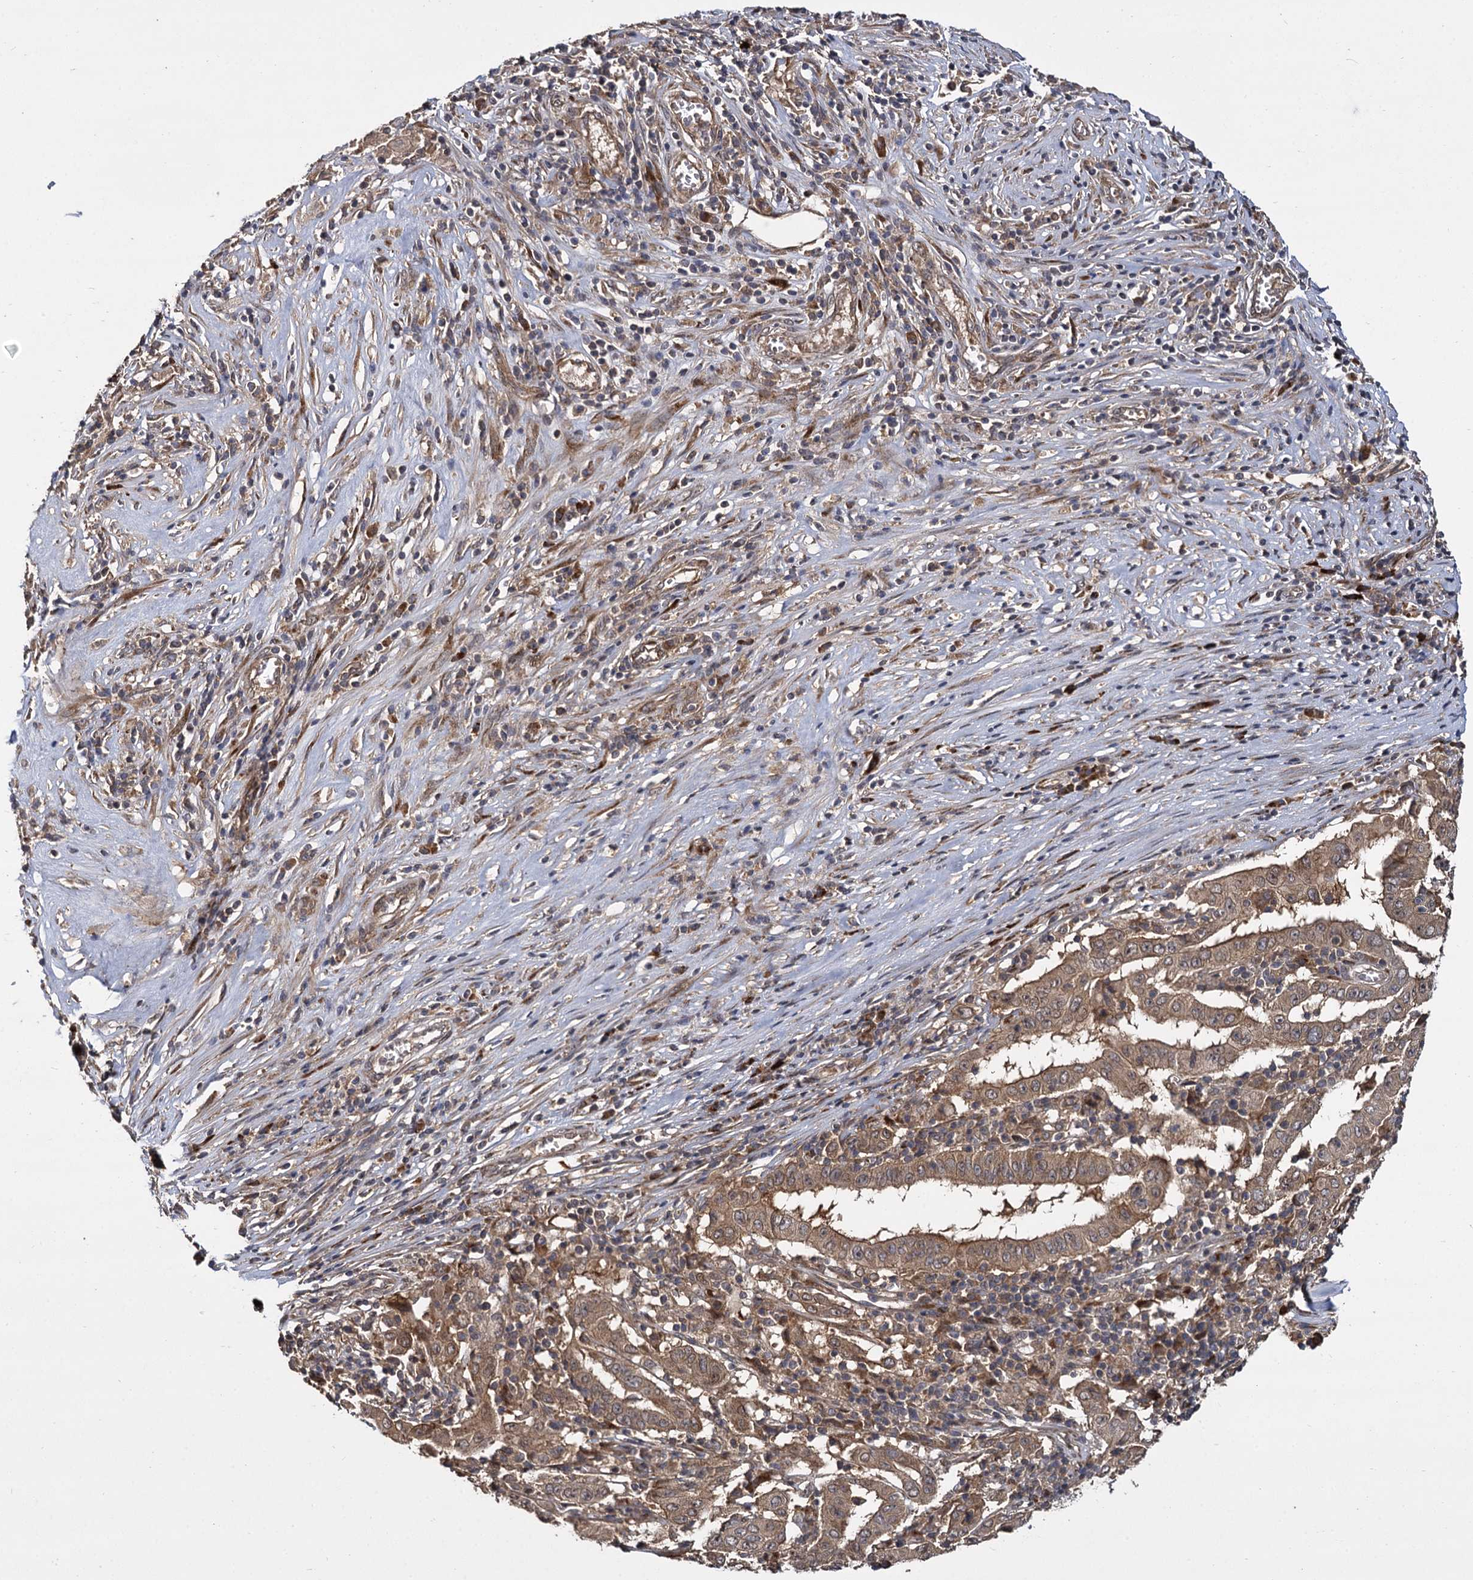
{"staining": {"intensity": "moderate", "quantity": ">75%", "location": "cytoplasmic/membranous"}, "tissue": "pancreatic cancer", "cell_type": "Tumor cells", "image_type": "cancer", "snomed": [{"axis": "morphology", "description": "Adenocarcinoma, NOS"}, {"axis": "topography", "description": "Pancreas"}], "caption": "Pancreatic cancer (adenocarcinoma) stained with DAB immunohistochemistry exhibits medium levels of moderate cytoplasmic/membranous staining in about >75% of tumor cells.", "gene": "INPPL1", "patient": {"sex": "male", "age": 63}}